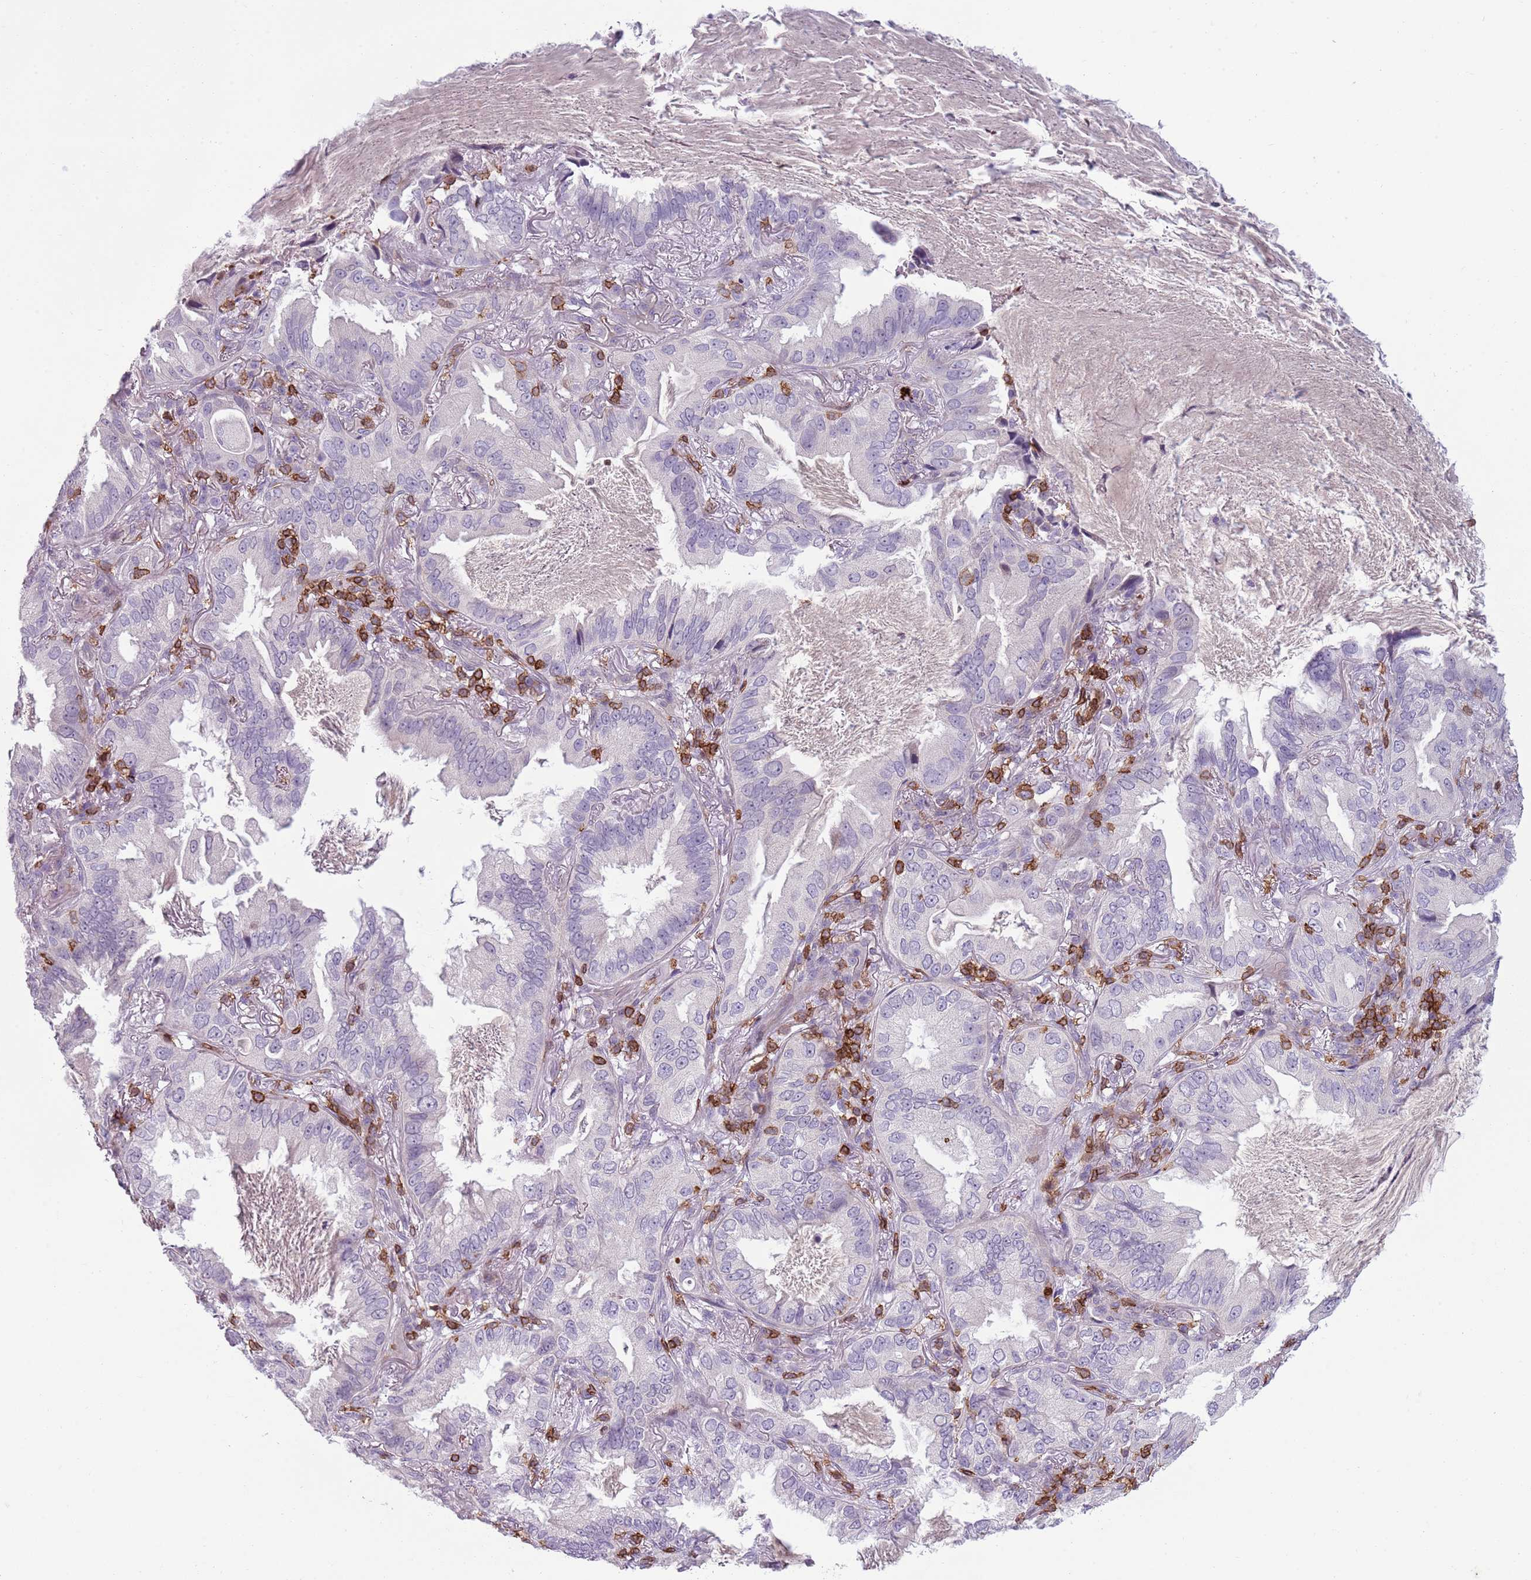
{"staining": {"intensity": "negative", "quantity": "none", "location": "none"}, "tissue": "lung cancer", "cell_type": "Tumor cells", "image_type": "cancer", "snomed": [{"axis": "morphology", "description": "Adenocarcinoma, NOS"}, {"axis": "topography", "description": "Lung"}], "caption": "Immunohistochemistry (IHC) of lung adenocarcinoma shows no expression in tumor cells. (IHC, brightfield microscopy, high magnification).", "gene": "ZNF583", "patient": {"sex": "female", "age": 69}}